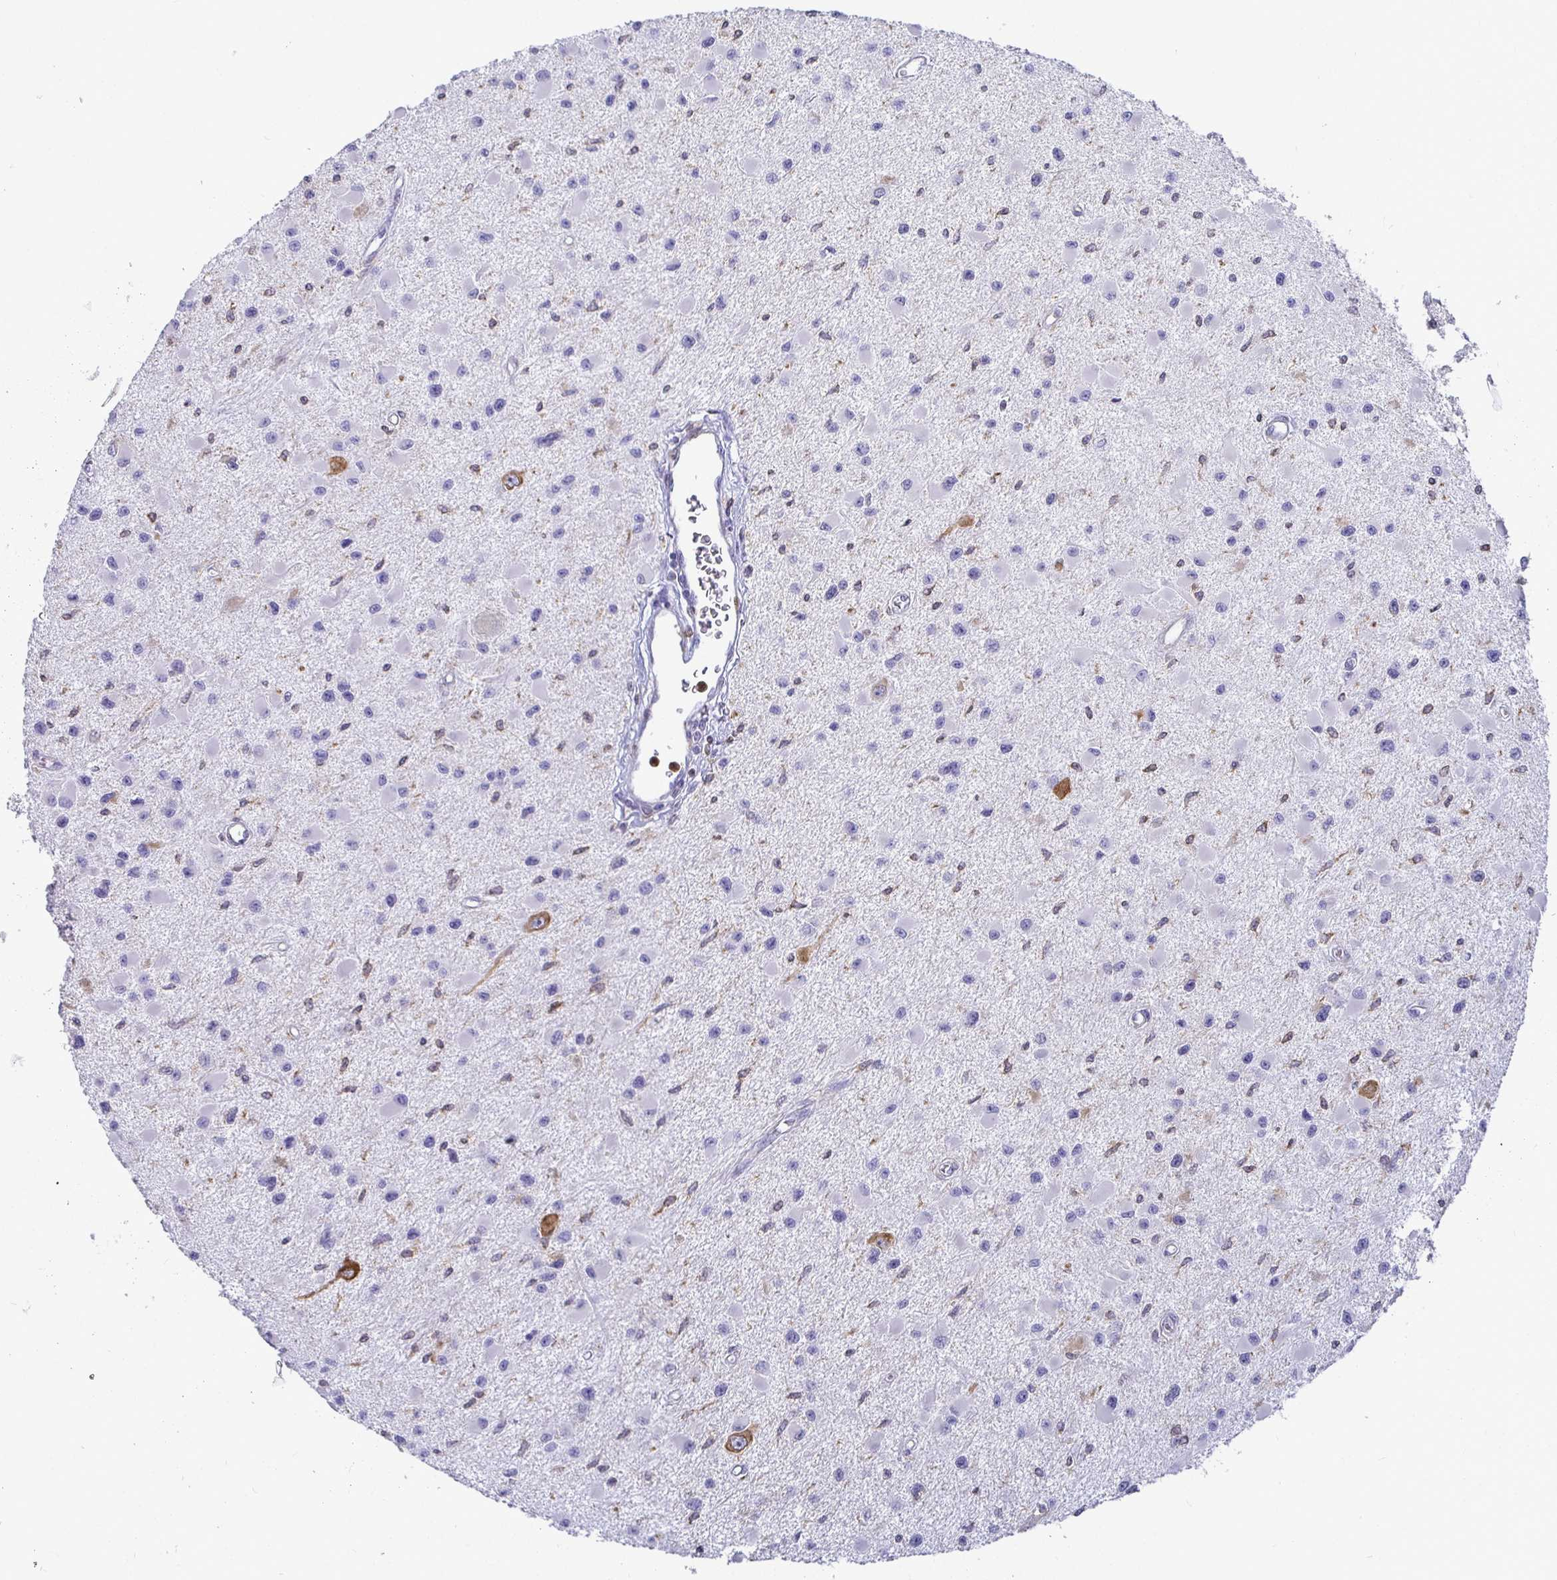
{"staining": {"intensity": "negative", "quantity": "none", "location": "none"}, "tissue": "glioma", "cell_type": "Tumor cells", "image_type": "cancer", "snomed": [{"axis": "morphology", "description": "Glioma, malignant, High grade"}, {"axis": "topography", "description": "Brain"}], "caption": "Immunohistochemical staining of human malignant glioma (high-grade) shows no significant expression in tumor cells.", "gene": "TP53I11", "patient": {"sex": "male", "age": 54}}